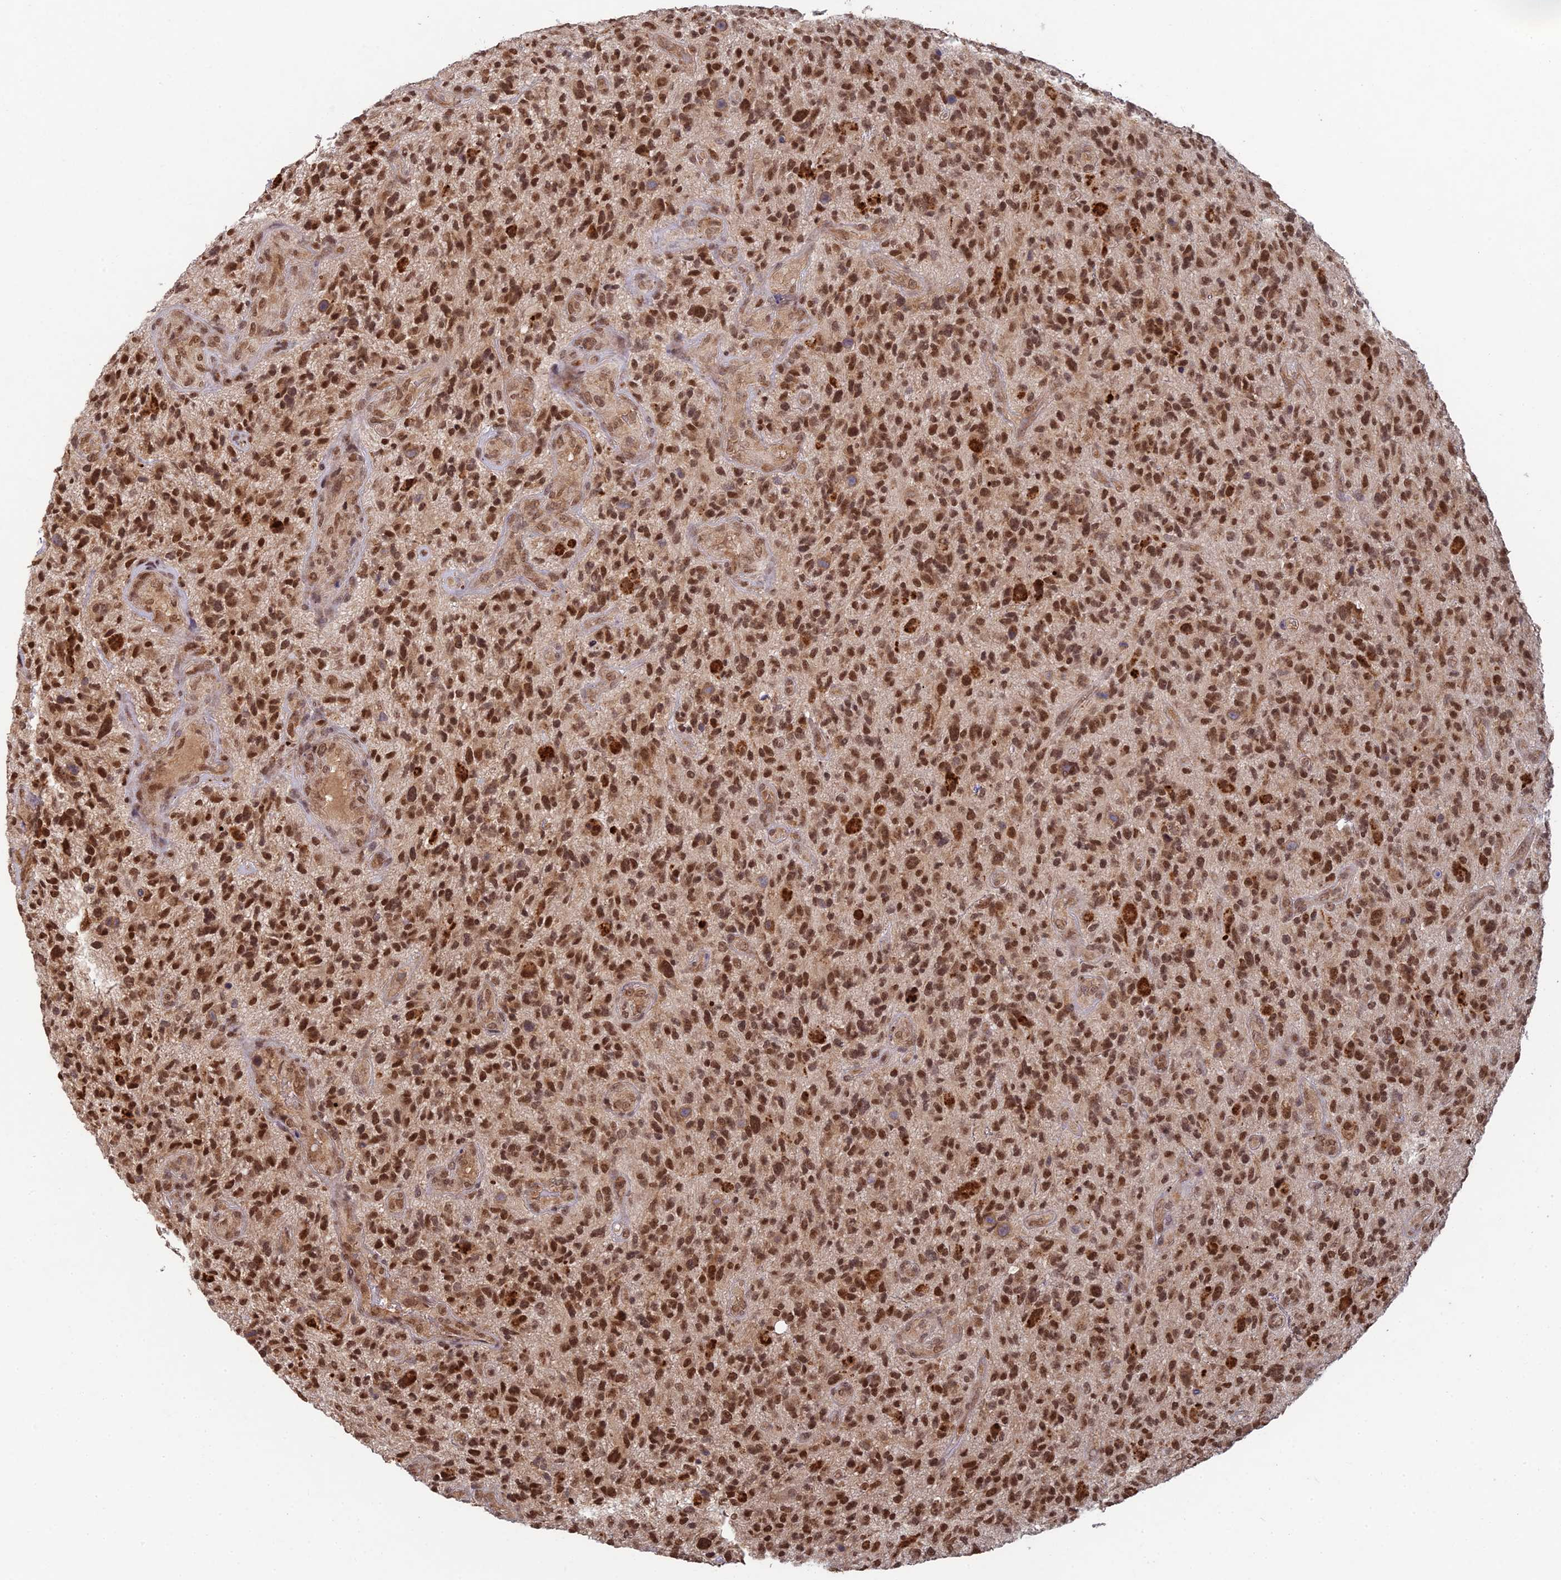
{"staining": {"intensity": "strong", "quantity": ">75%", "location": "nuclear"}, "tissue": "glioma", "cell_type": "Tumor cells", "image_type": "cancer", "snomed": [{"axis": "morphology", "description": "Glioma, malignant, High grade"}, {"axis": "topography", "description": "Brain"}], "caption": "Immunohistochemistry of human glioma shows high levels of strong nuclear expression in about >75% of tumor cells. (DAB (3,3'-diaminobenzidine) IHC with brightfield microscopy, high magnification).", "gene": "RANBP3", "patient": {"sex": "male", "age": 47}}